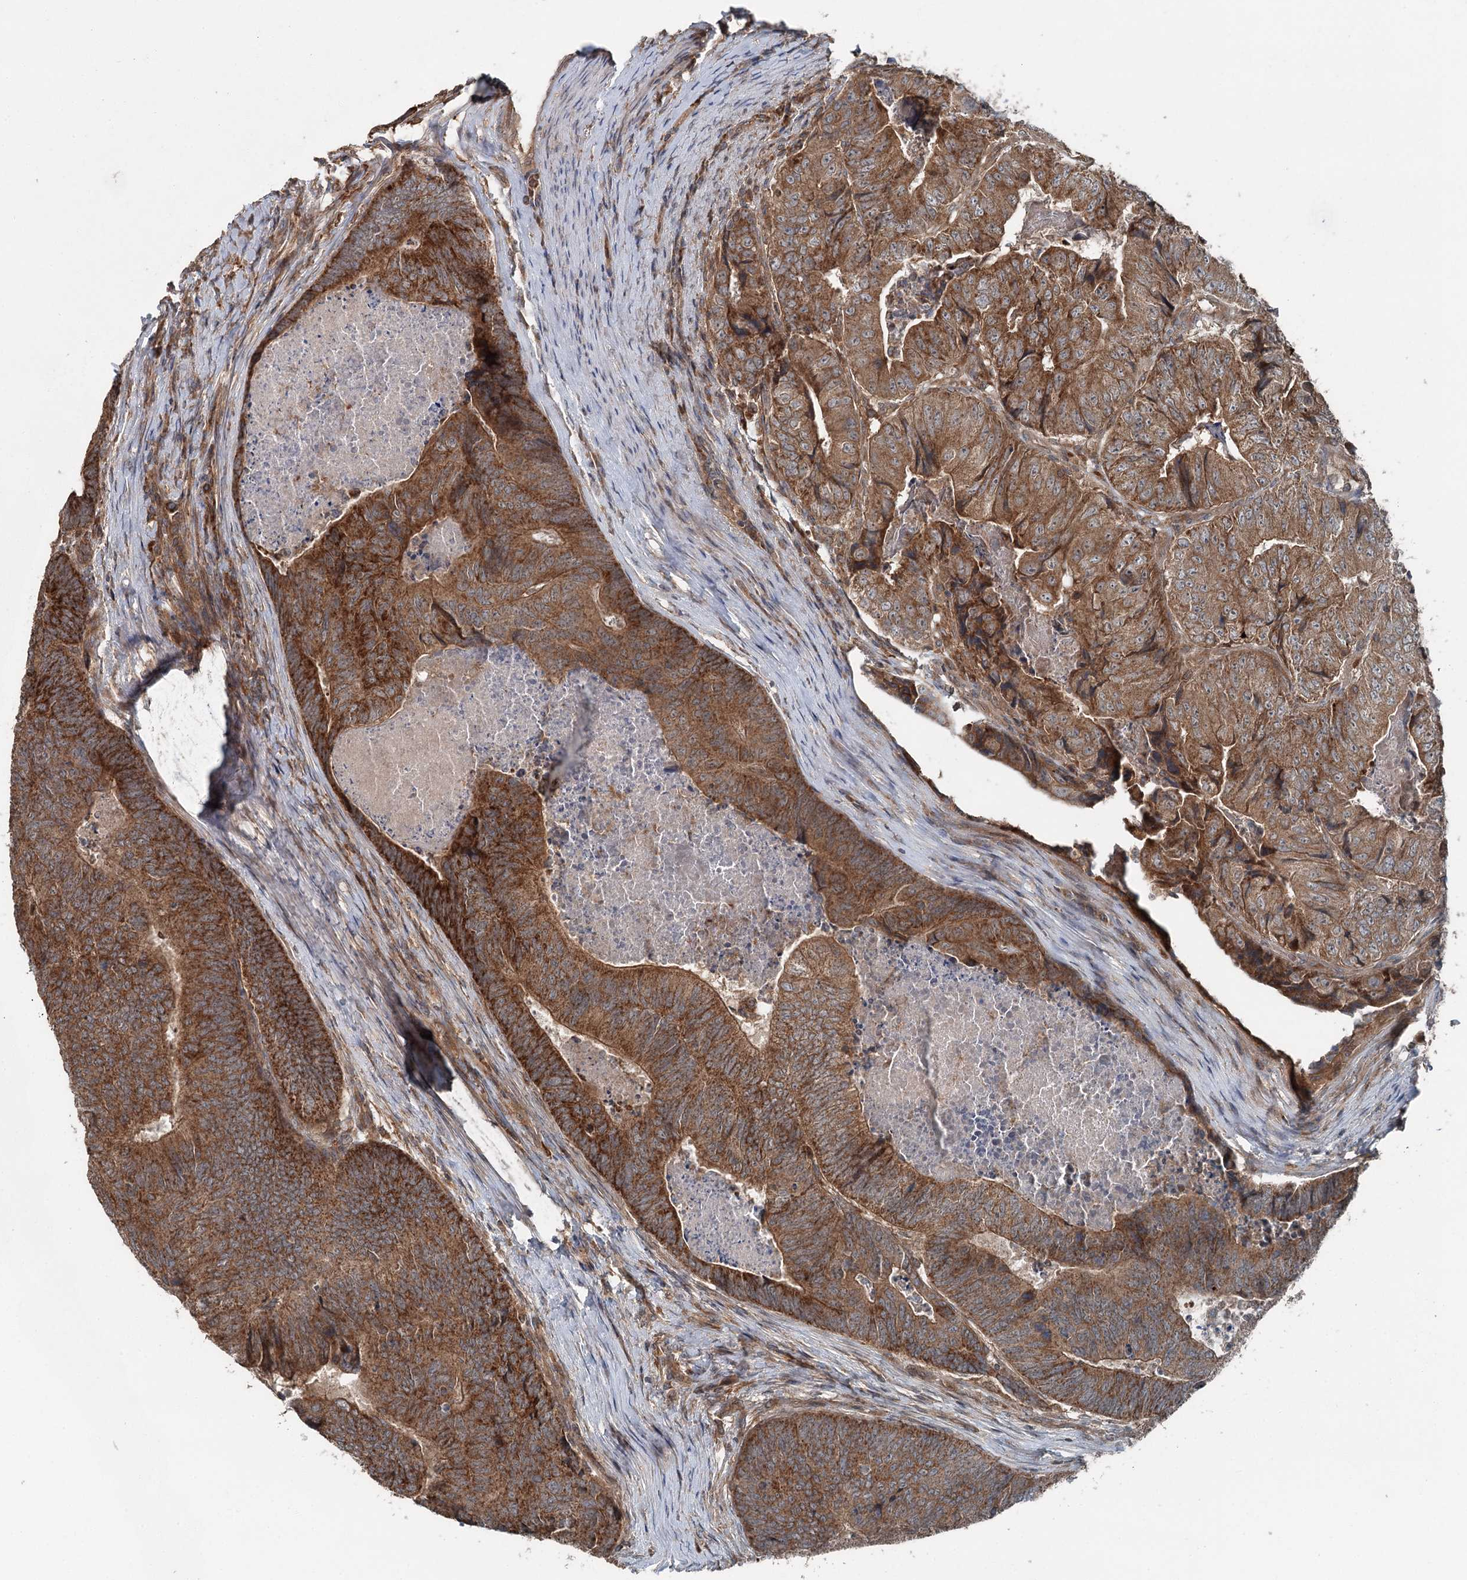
{"staining": {"intensity": "strong", "quantity": ">75%", "location": "cytoplasmic/membranous"}, "tissue": "colorectal cancer", "cell_type": "Tumor cells", "image_type": "cancer", "snomed": [{"axis": "morphology", "description": "Adenocarcinoma, NOS"}, {"axis": "topography", "description": "Colon"}], "caption": "Human adenocarcinoma (colorectal) stained with a brown dye reveals strong cytoplasmic/membranous positive expression in about >75% of tumor cells.", "gene": "SKIC3", "patient": {"sex": "female", "age": 67}}